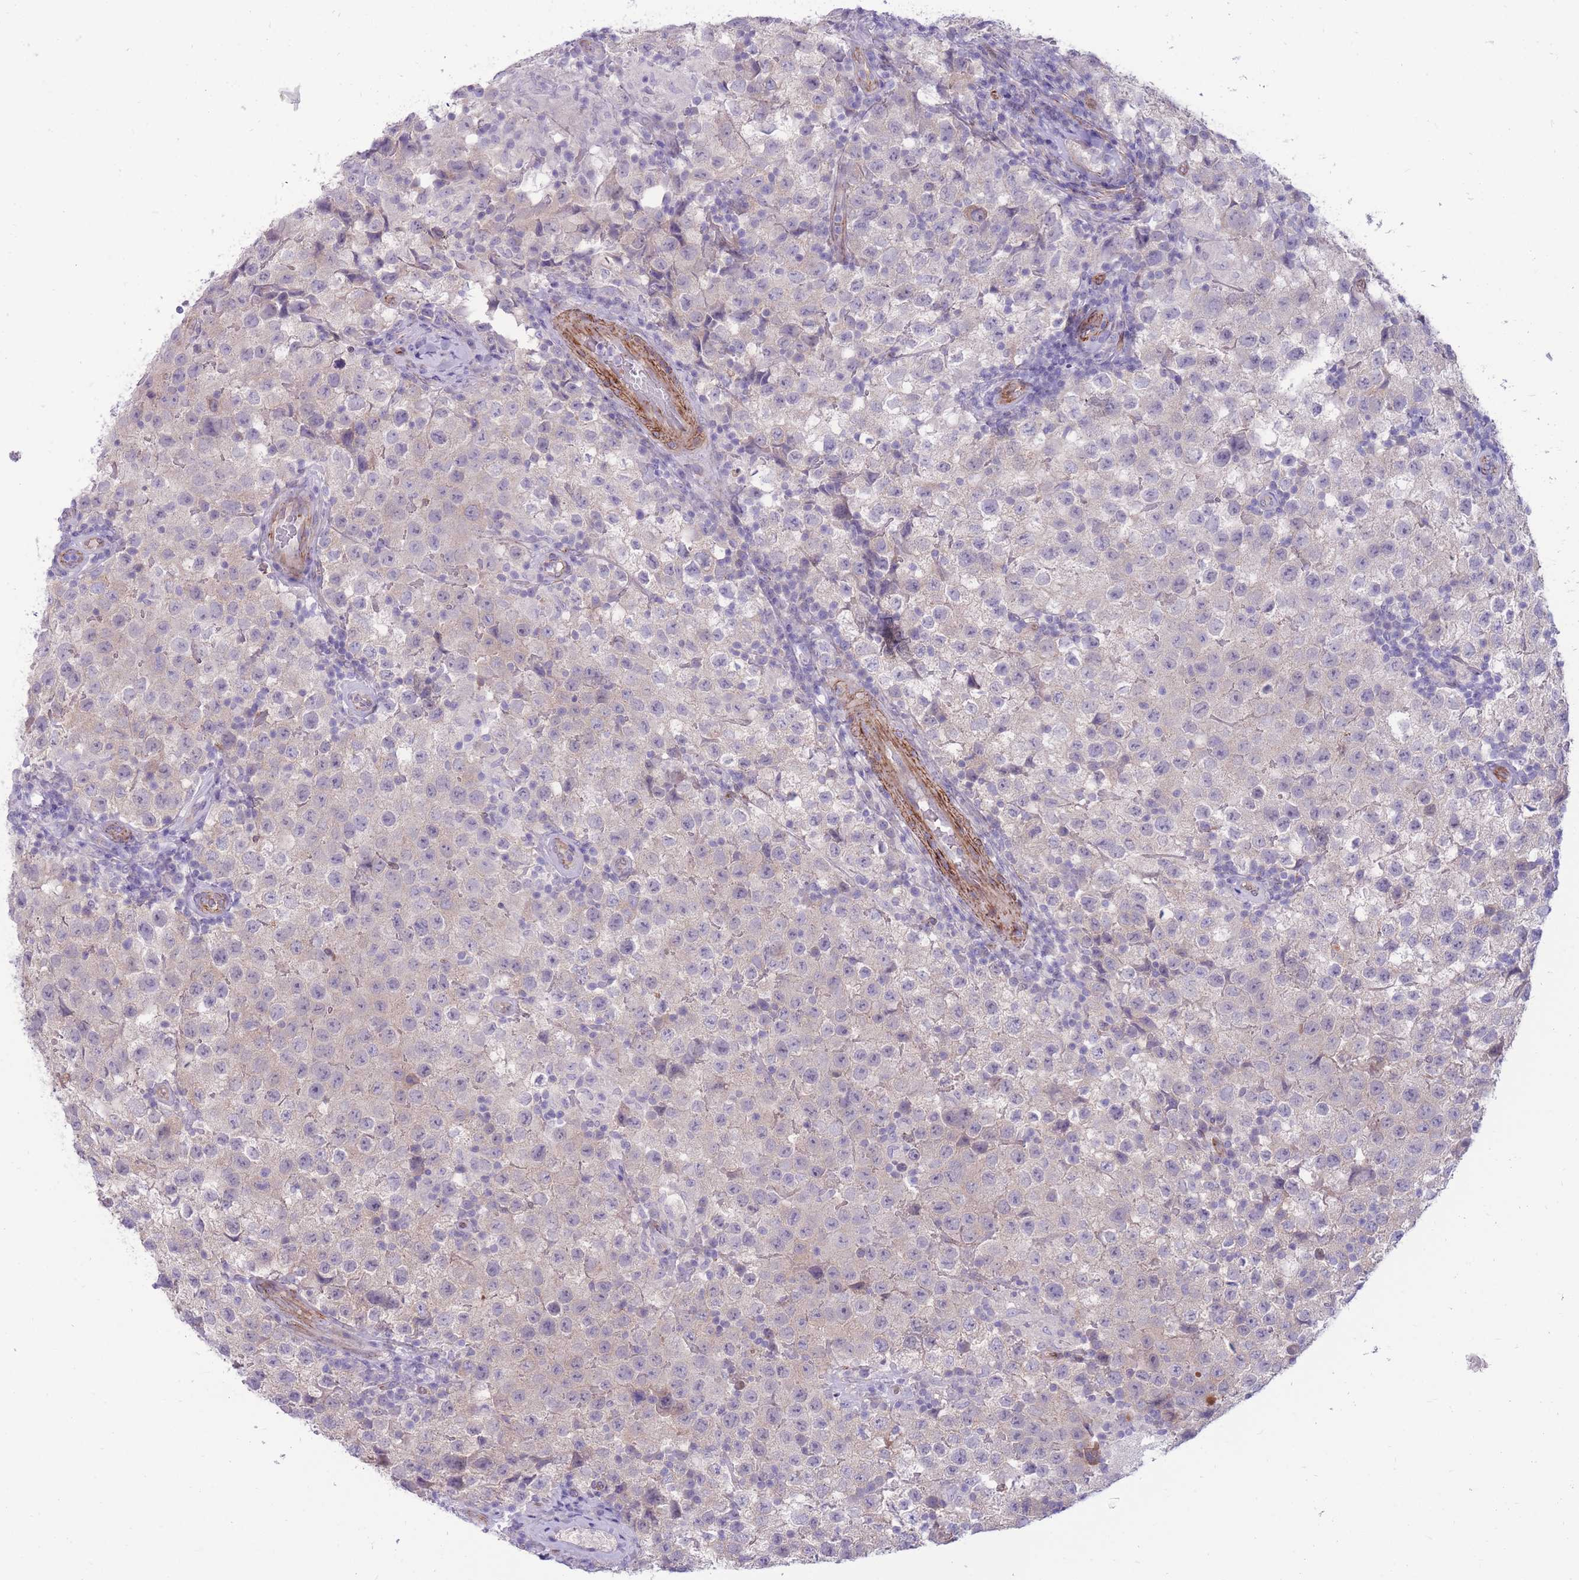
{"staining": {"intensity": "weak", "quantity": "<25%", "location": "cytoplasmic/membranous"}, "tissue": "testis cancer", "cell_type": "Tumor cells", "image_type": "cancer", "snomed": [{"axis": "morphology", "description": "Seminoma, NOS"}, {"axis": "morphology", "description": "Carcinoma, Embryonal, NOS"}, {"axis": "topography", "description": "Testis"}], "caption": "Histopathology image shows no protein positivity in tumor cells of testis seminoma tissue. Nuclei are stained in blue.", "gene": "RGS11", "patient": {"sex": "male", "age": 41}}